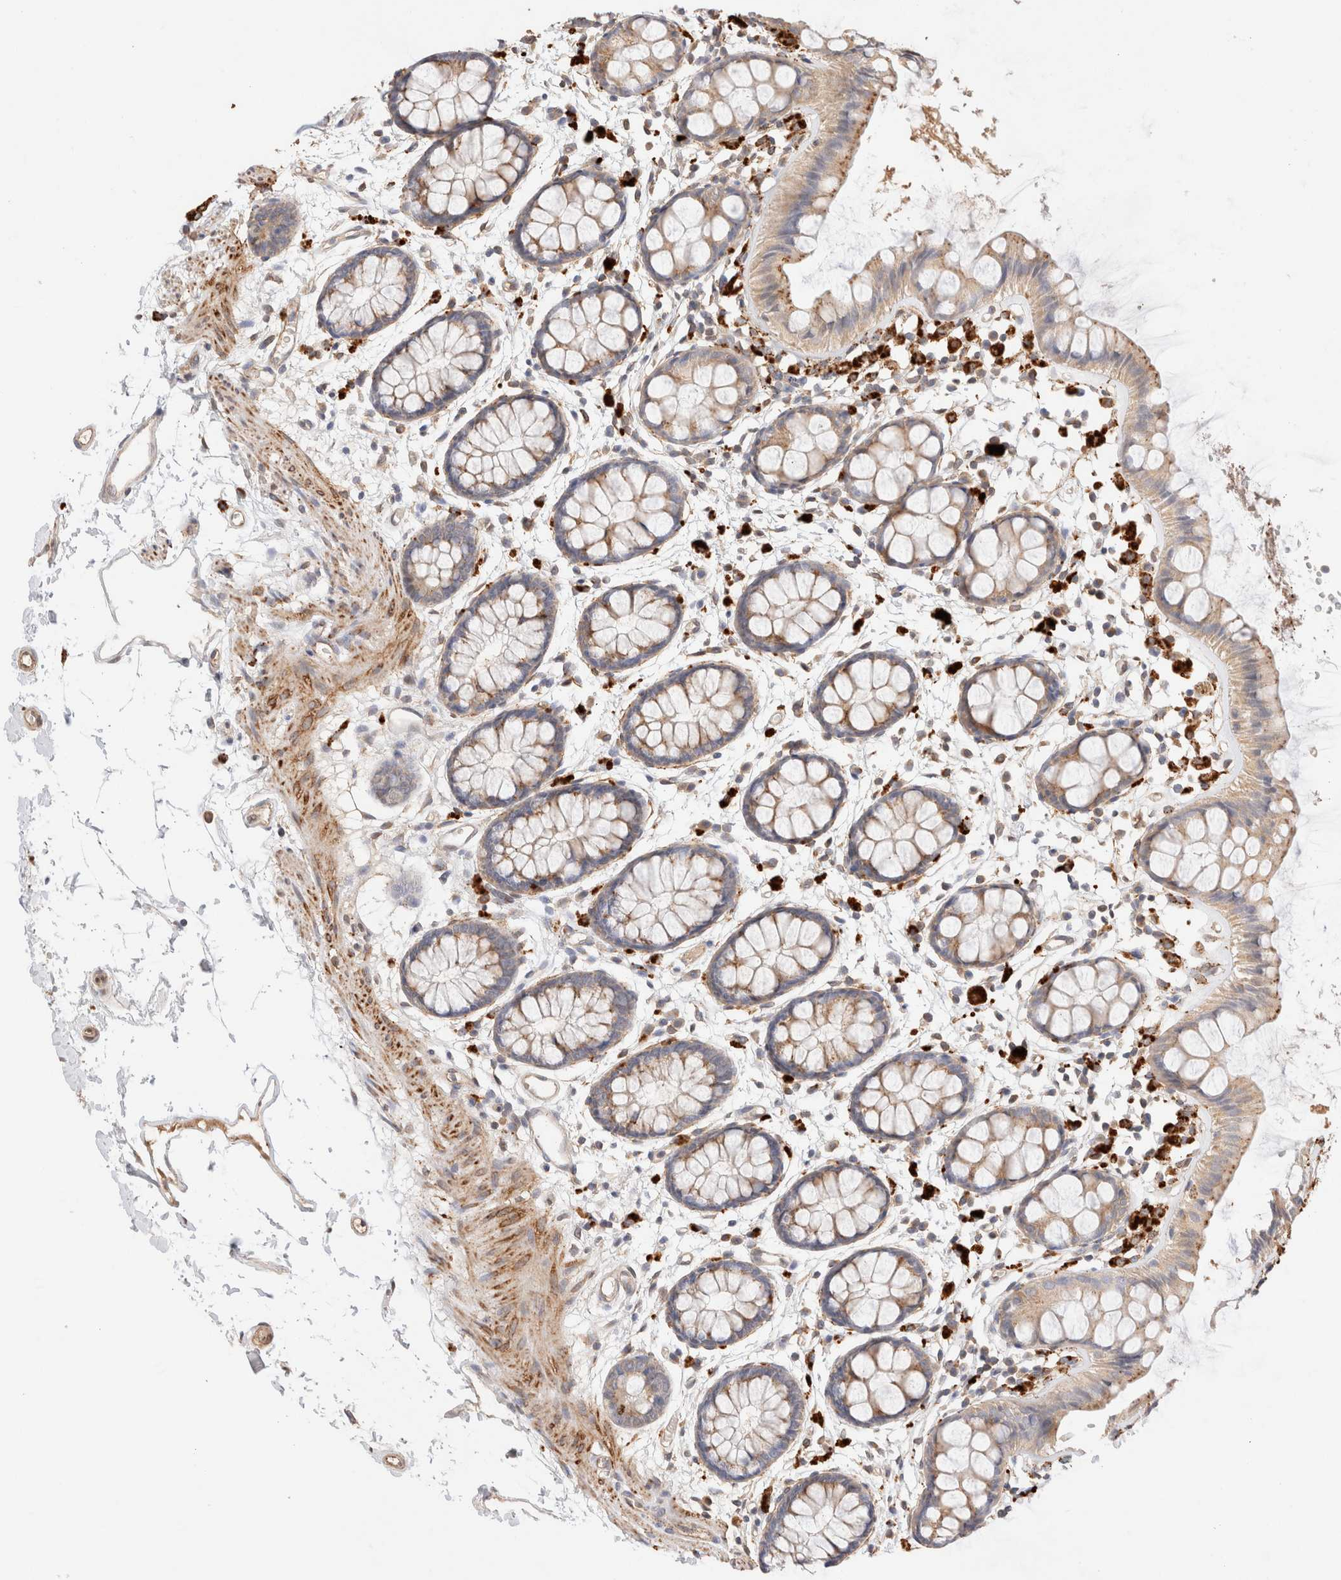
{"staining": {"intensity": "weak", "quantity": ">75%", "location": "cytoplasmic/membranous"}, "tissue": "rectum", "cell_type": "Glandular cells", "image_type": "normal", "snomed": [{"axis": "morphology", "description": "Normal tissue, NOS"}, {"axis": "topography", "description": "Rectum"}], "caption": "The image reveals staining of normal rectum, revealing weak cytoplasmic/membranous protein positivity (brown color) within glandular cells.", "gene": "RABEPK", "patient": {"sex": "female", "age": 66}}